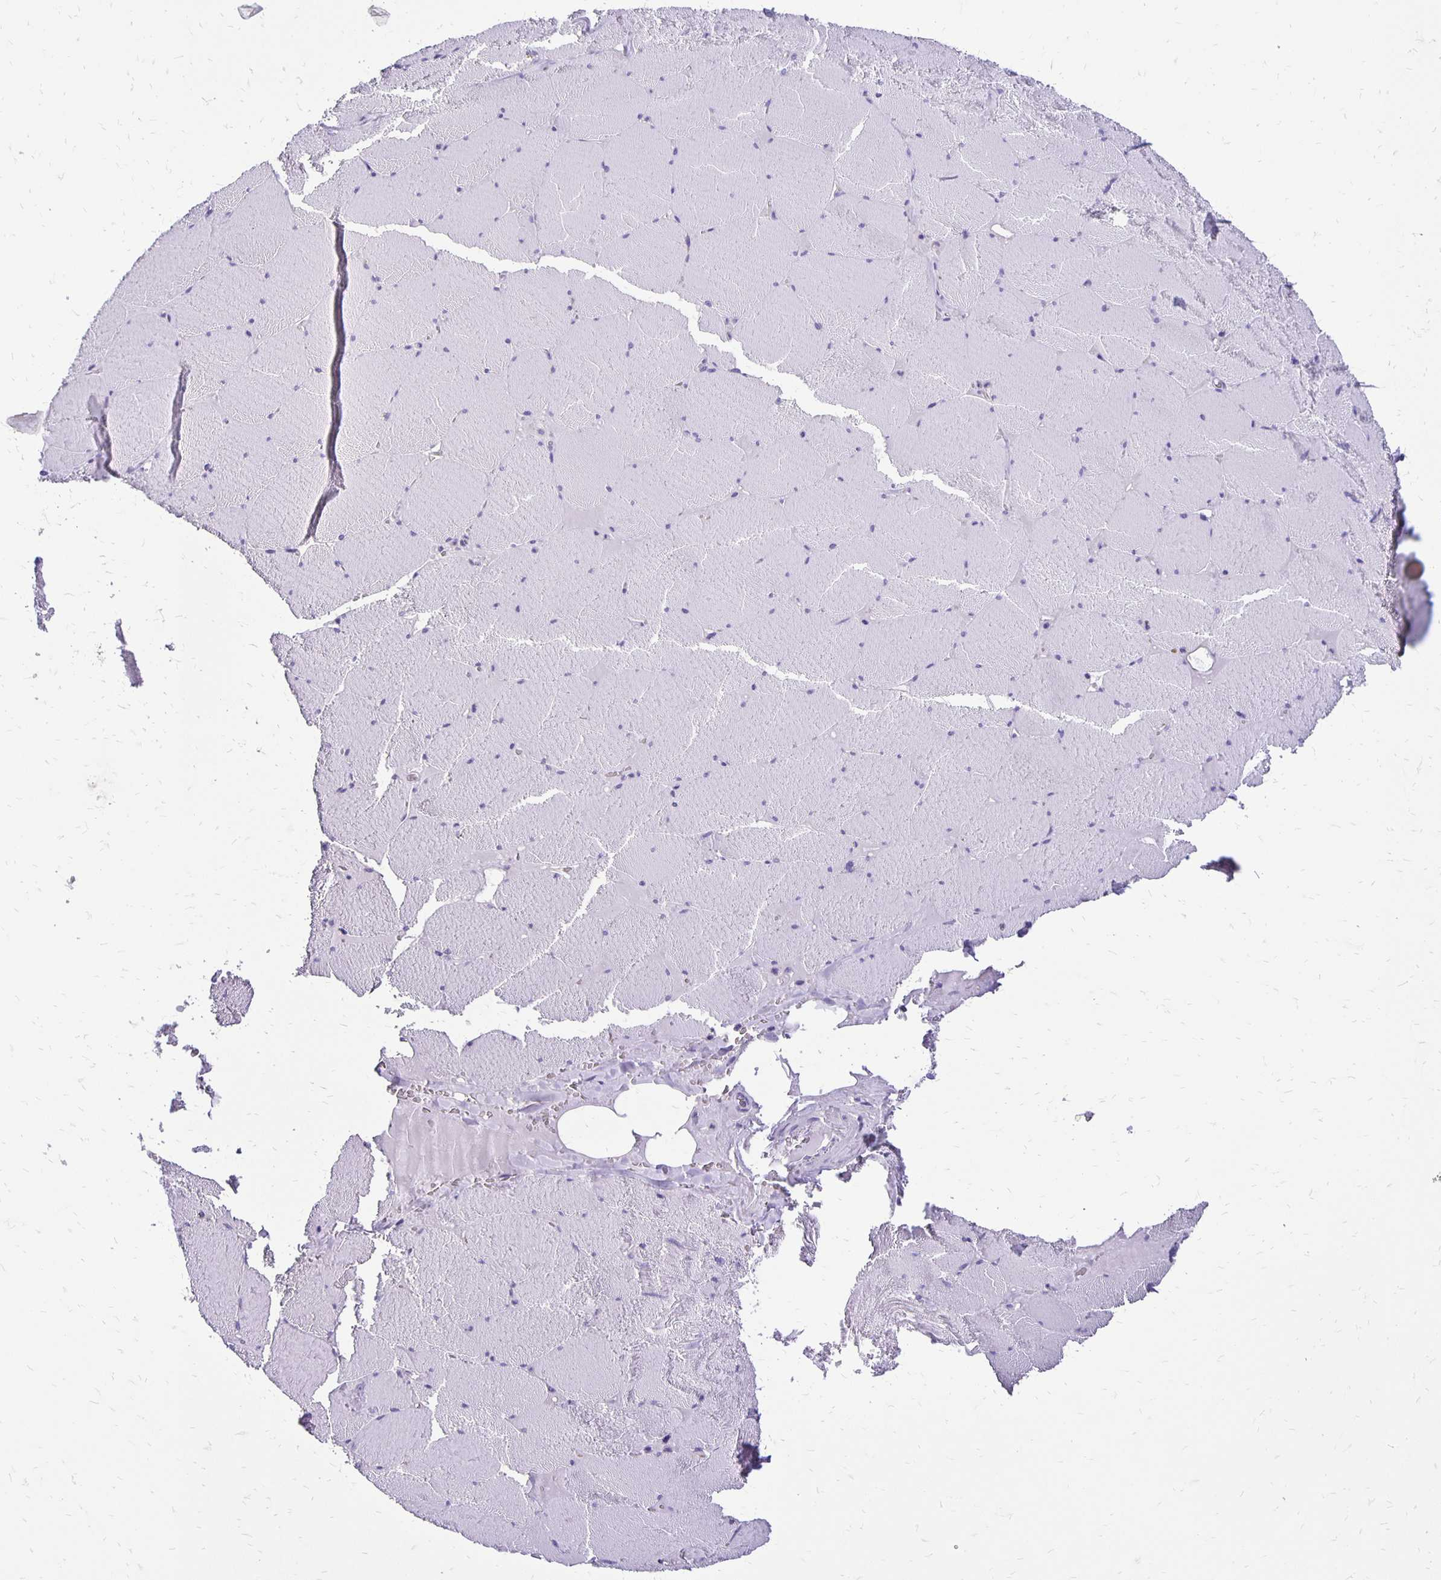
{"staining": {"intensity": "negative", "quantity": "none", "location": "none"}, "tissue": "skeletal muscle", "cell_type": "Myocytes", "image_type": "normal", "snomed": [{"axis": "morphology", "description": "Normal tissue, NOS"}, {"axis": "topography", "description": "Skeletal muscle"}, {"axis": "topography", "description": "Head-Neck"}], "caption": "Immunohistochemical staining of benign skeletal muscle demonstrates no significant expression in myocytes.", "gene": "ANKRD45", "patient": {"sex": "male", "age": 66}}